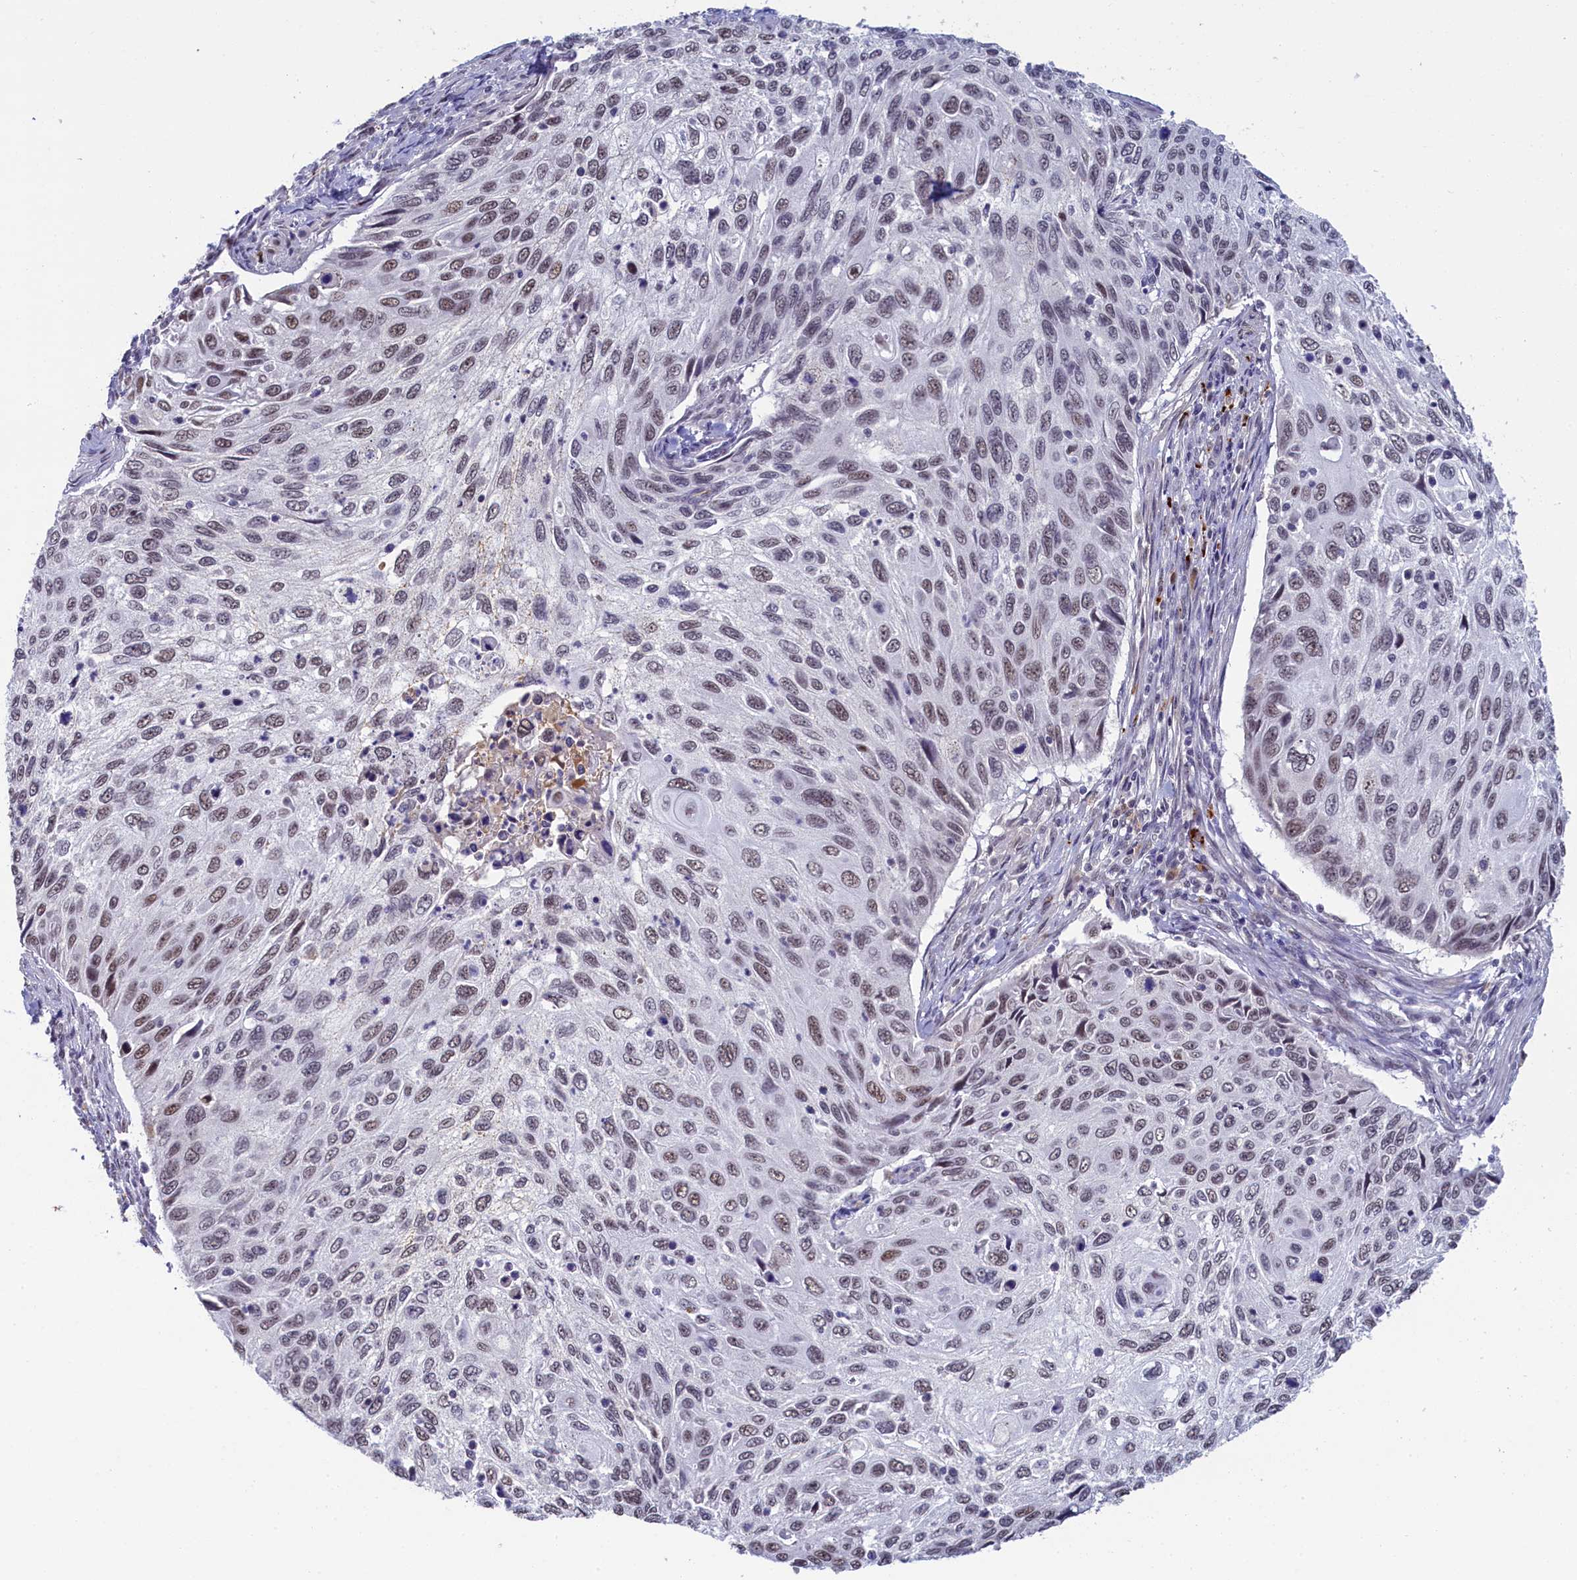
{"staining": {"intensity": "moderate", "quantity": "25%-75%", "location": "nuclear"}, "tissue": "cervical cancer", "cell_type": "Tumor cells", "image_type": "cancer", "snomed": [{"axis": "morphology", "description": "Squamous cell carcinoma, NOS"}, {"axis": "topography", "description": "Cervix"}], "caption": "Cervical squamous cell carcinoma stained with a brown dye demonstrates moderate nuclear positive expression in about 25%-75% of tumor cells.", "gene": "INTS14", "patient": {"sex": "female", "age": 70}}